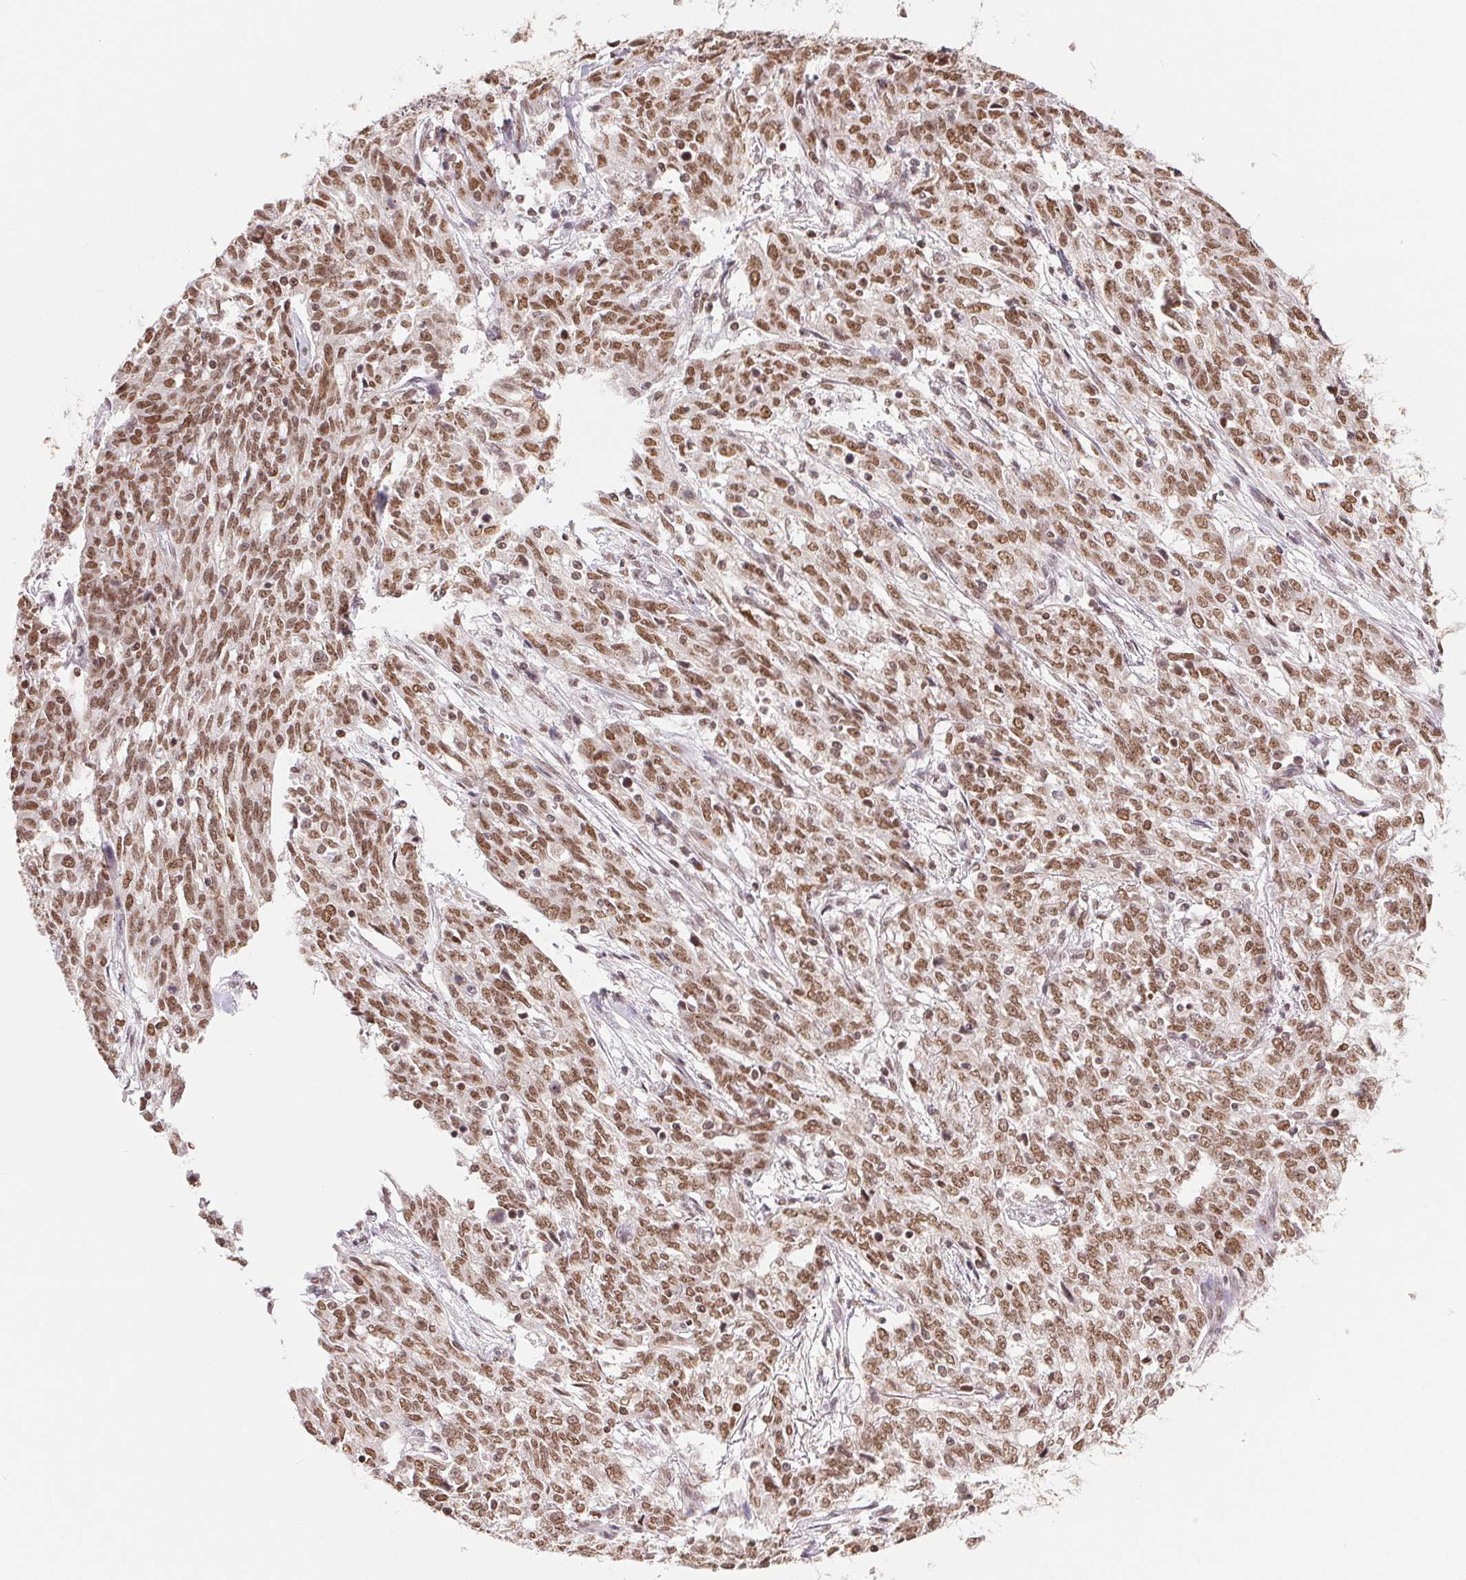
{"staining": {"intensity": "moderate", "quantity": ">75%", "location": "nuclear"}, "tissue": "ovarian cancer", "cell_type": "Tumor cells", "image_type": "cancer", "snomed": [{"axis": "morphology", "description": "Cystadenocarcinoma, serous, NOS"}, {"axis": "topography", "description": "Ovary"}], "caption": "A medium amount of moderate nuclear expression is present in about >75% of tumor cells in ovarian cancer (serous cystadenocarcinoma) tissue.", "gene": "NFE2L1", "patient": {"sex": "female", "age": 67}}